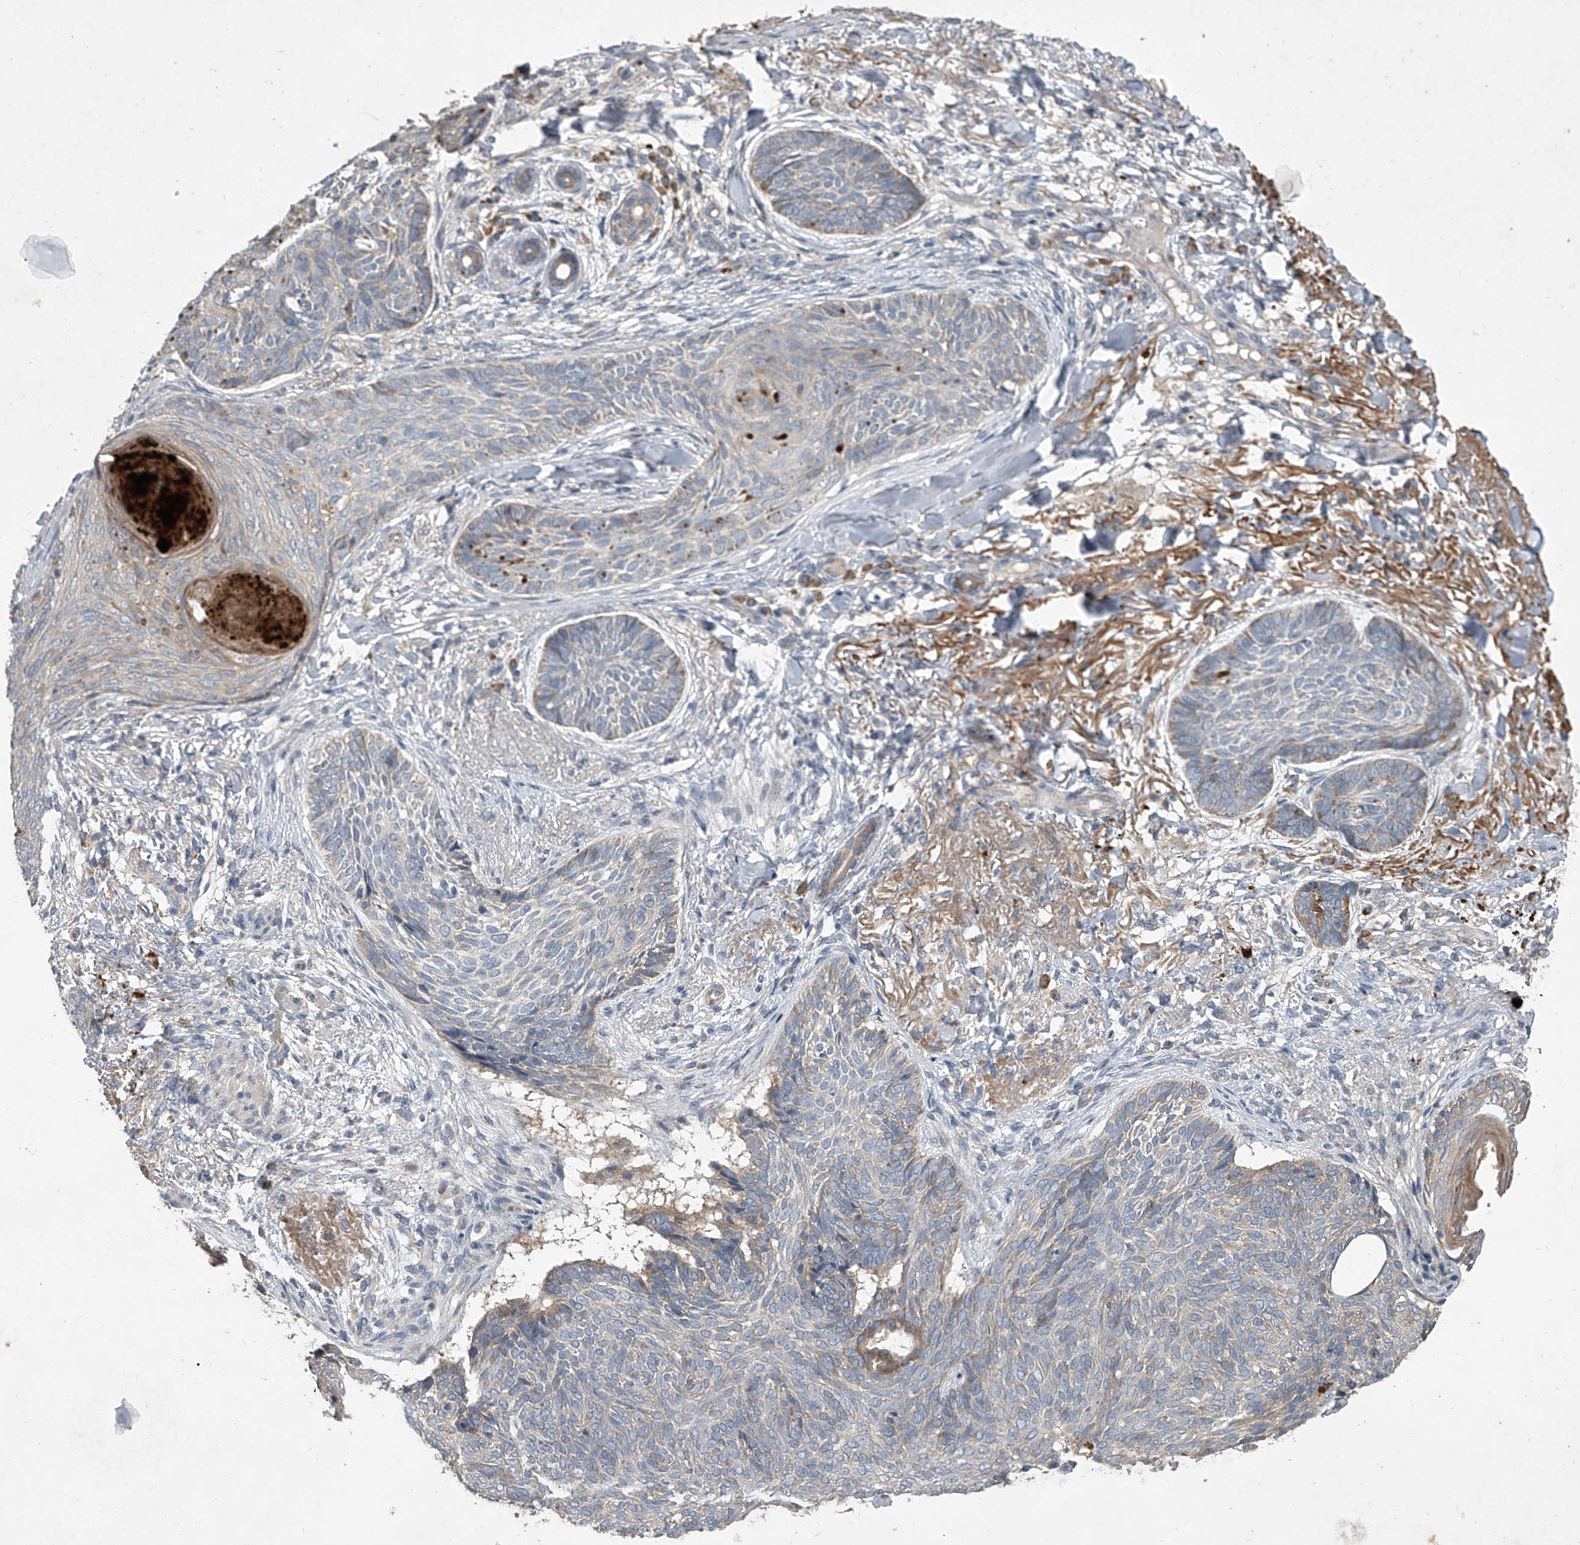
{"staining": {"intensity": "weak", "quantity": "<25%", "location": "cytoplasmic/membranous"}, "tissue": "skin cancer", "cell_type": "Tumor cells", "image_type": "cancer", "snomed": [{"axis": "morphology", "description": "Basal cell carcinoma"}, {"axis": "topography", "description": "Skin"}], "caption": "High power microscopy micrograph of an immunohistochemistry (IHC) photomicrograph of skin cancer (basal cell carcinoma), revealing no significant expression in tumor cells.", "gene": "DOCK9", "patient": {"sex": "male", "age": 85}}